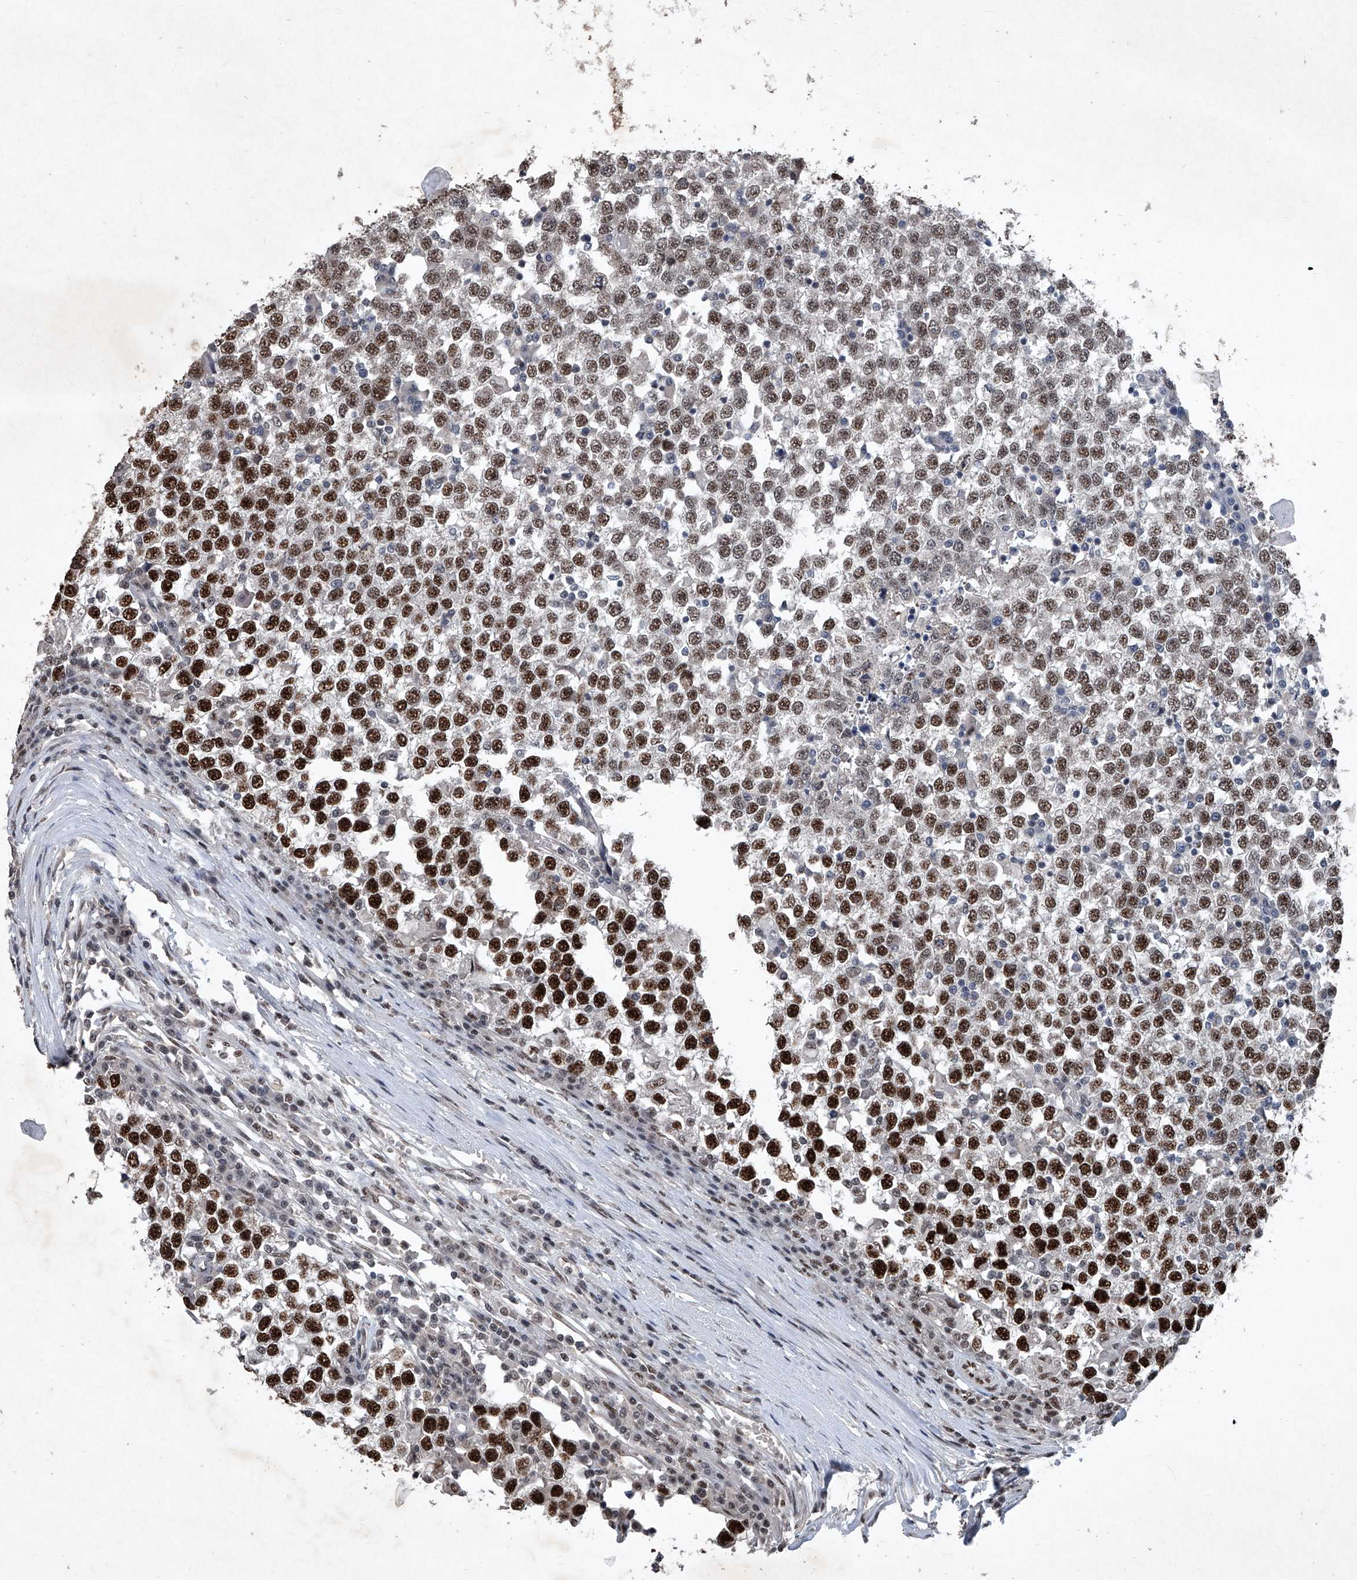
{"staining": {"intensity": "strong", "quantity": ">75%", "location": "nuclear"}, "tissue": "testis cancer", "cell_type": "Tumor cells", "image_type": "cancer", "snomed": [{"axis": "morphology", "description": "Seminoma, NOS"}, {"axis": "topography", "description": "Testis"}], "caption": "Human testis seminoma stained with a brown dye shows strong nuclear positive staining in about >75% of tumor cells.", "gene": "DDX39B", "patient": {"sex": "male", "age": 65}}